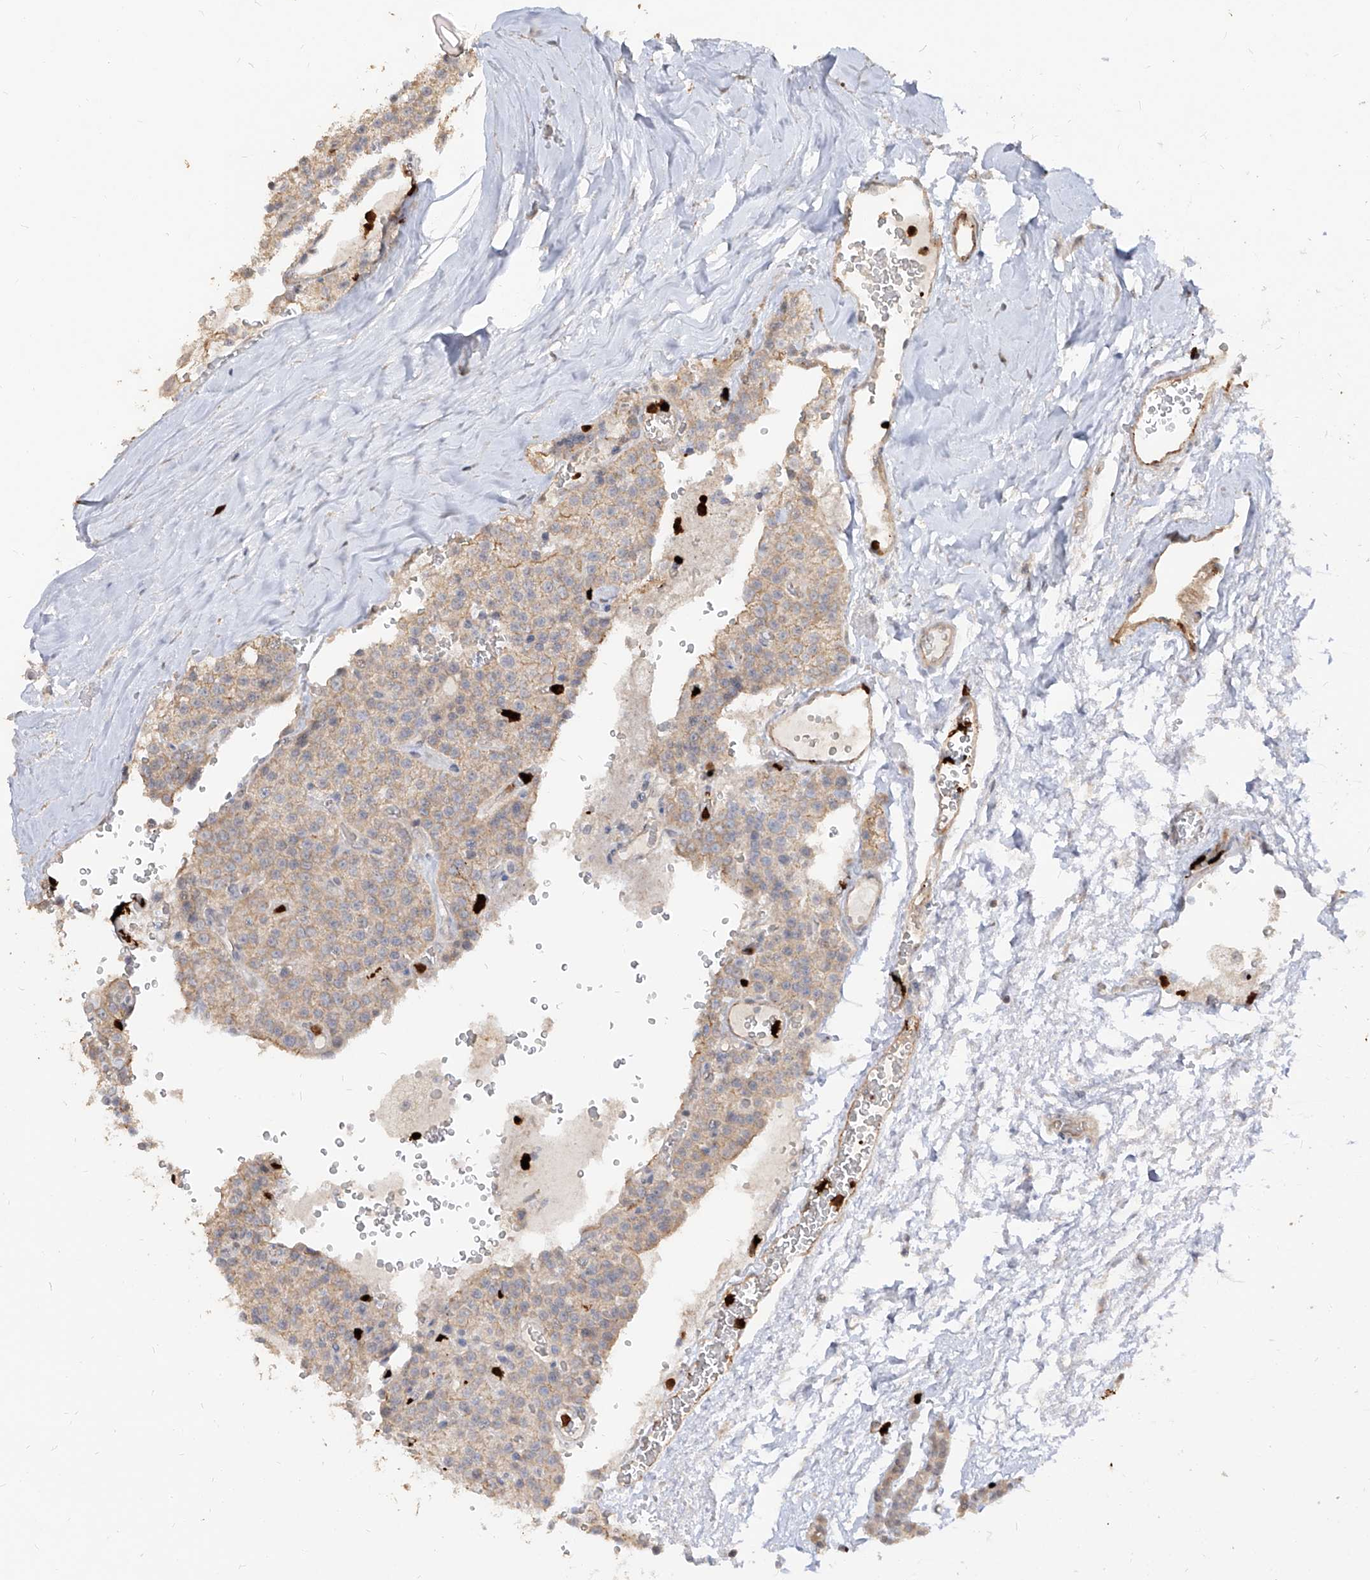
{"staining": {"intensity": "weak", "quantity": "25%-75%", "location": "cytoplasmic/membranous"}, "tissue": "parathyroid gland", "cell_type": "Glandular cells", "image_type": "normal", "snomed": [{"axis": "morphology", "description": "Normal tissue, NOS"}, {"axis": "topography", "description": "Parathyroid gland"}], "caption": "Immunohistochemical staining of benign parathyroid gland demonstrates low levels of weak cytoplasmic/membranous staining in about 25%-75% of glandular cells. Nuclei are stained in blue.", "gene": "ZNF227", "patient": {"sex": "female", "age": 64}}